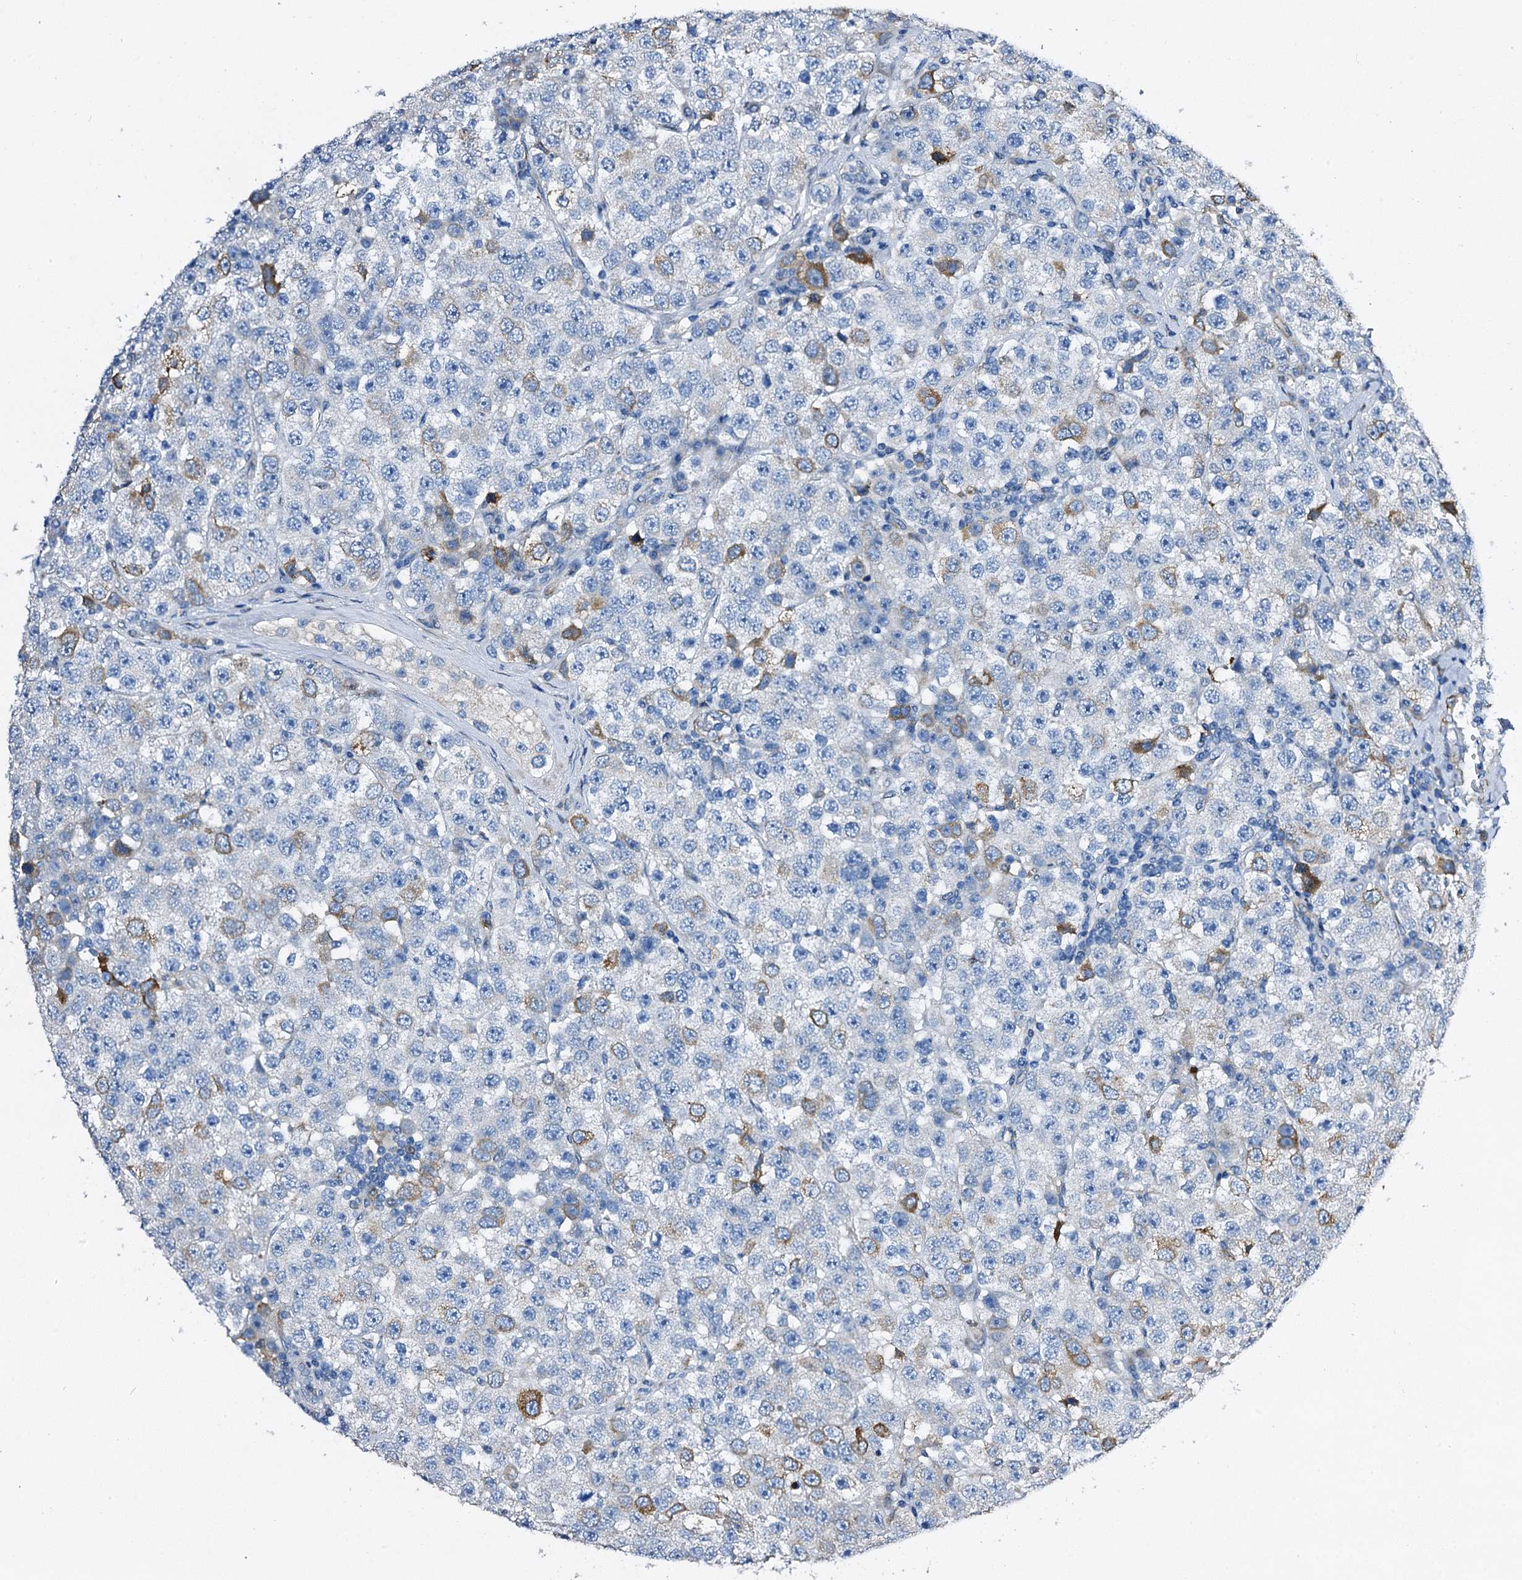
{"staining": {"intensity": "negative", "quantity": "none", "location": "none"}, "tissue": "testis cancer", "cell_type": "Tumor cells", "image_type": "cancer", "snomed": [{"axis": "morphology", "description": "Seminoma, NOS"}, {"axis": "topography", "description": "Testis"}], "caption": "IHC image of testis cancer (seminoma) stained for a protein (brown), which shows no positivity in tumor cells. Brightfield microscopy of IHC stained with DAB (brown) and hematoxylin (blue), captured at high magnification.", "gene": "DBX1", "patient": {"sex": "male", "age": 28}}